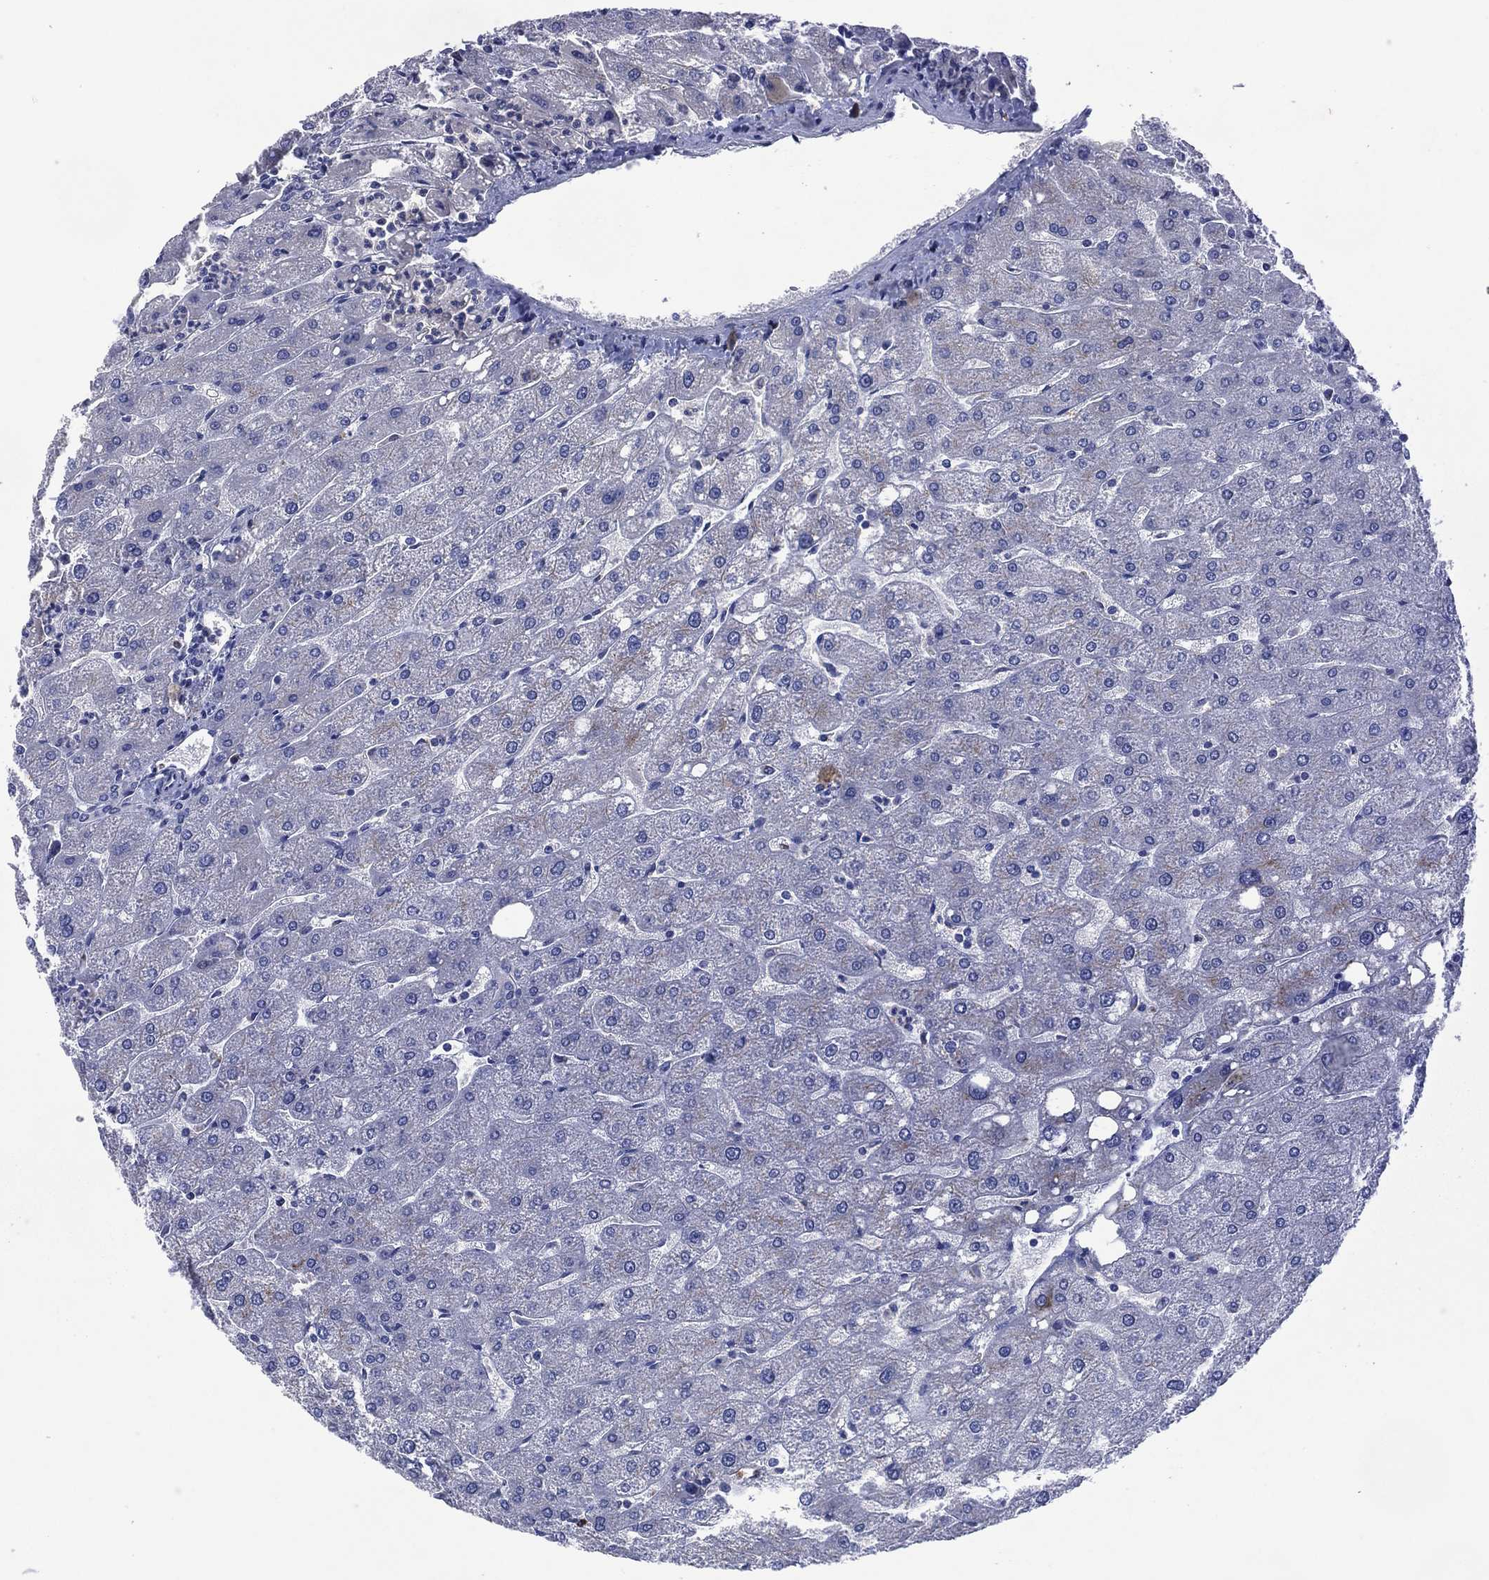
{"staining": {"intensity": "negative", "quantity": "none", "location": "none"}, "tissue": "liver", "cell_type": "Cholangiocytes", "image_type": "normal", "snomed": [{"axis": "morphology", "description": "Normal tissue, NOS"}, {"axis": "topography", "description": "Liver"}], "caption": "Immunohistochemical staining of normal liver reveals no significant staining in cholangiocytes.", "gene": "ASB10", "patient": {"sex": "male", "age": 67}}